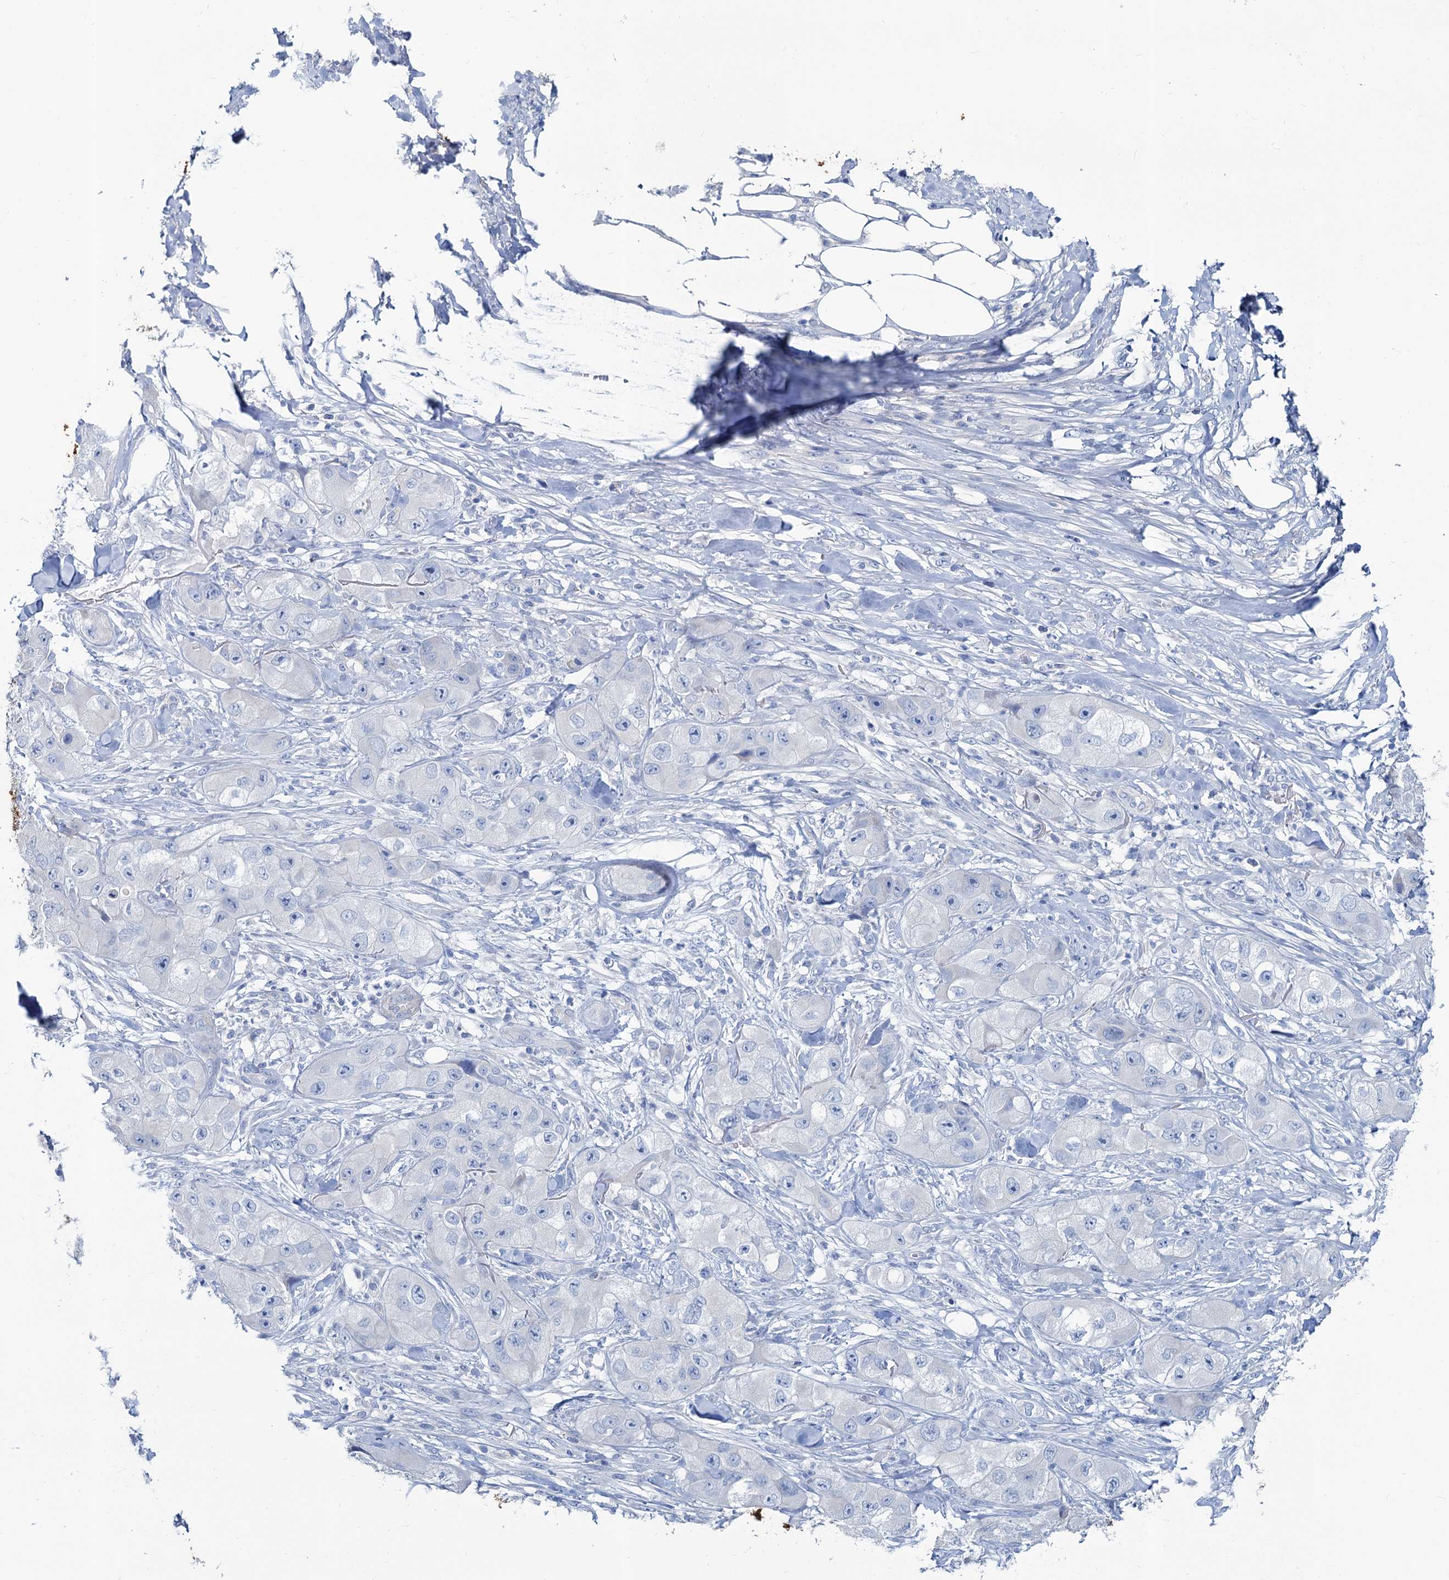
{"staining": {"intensity": "negative", "quantity": "none", "location": "none"}, "tissue": "skin cancer", "cell_type": "Tumor cells", "image_type": "cancer", "snomed": [{"axis": "morphology", "description": "Squamous cell carcinoma, NOS"}, {"axis": "topography", "description": "Skin"}, {"axis": "topography", "description": "Subcutis"}], "caption": "A micrograph of human squamous cell carcinoma (skin) is negative for staining in tumor cells. (DAB immunohistochemistry visualized using brightfield microscopy, high magnification).", "gene": "SLC1A3", "patient": {"sex": "male", "age": 73}}